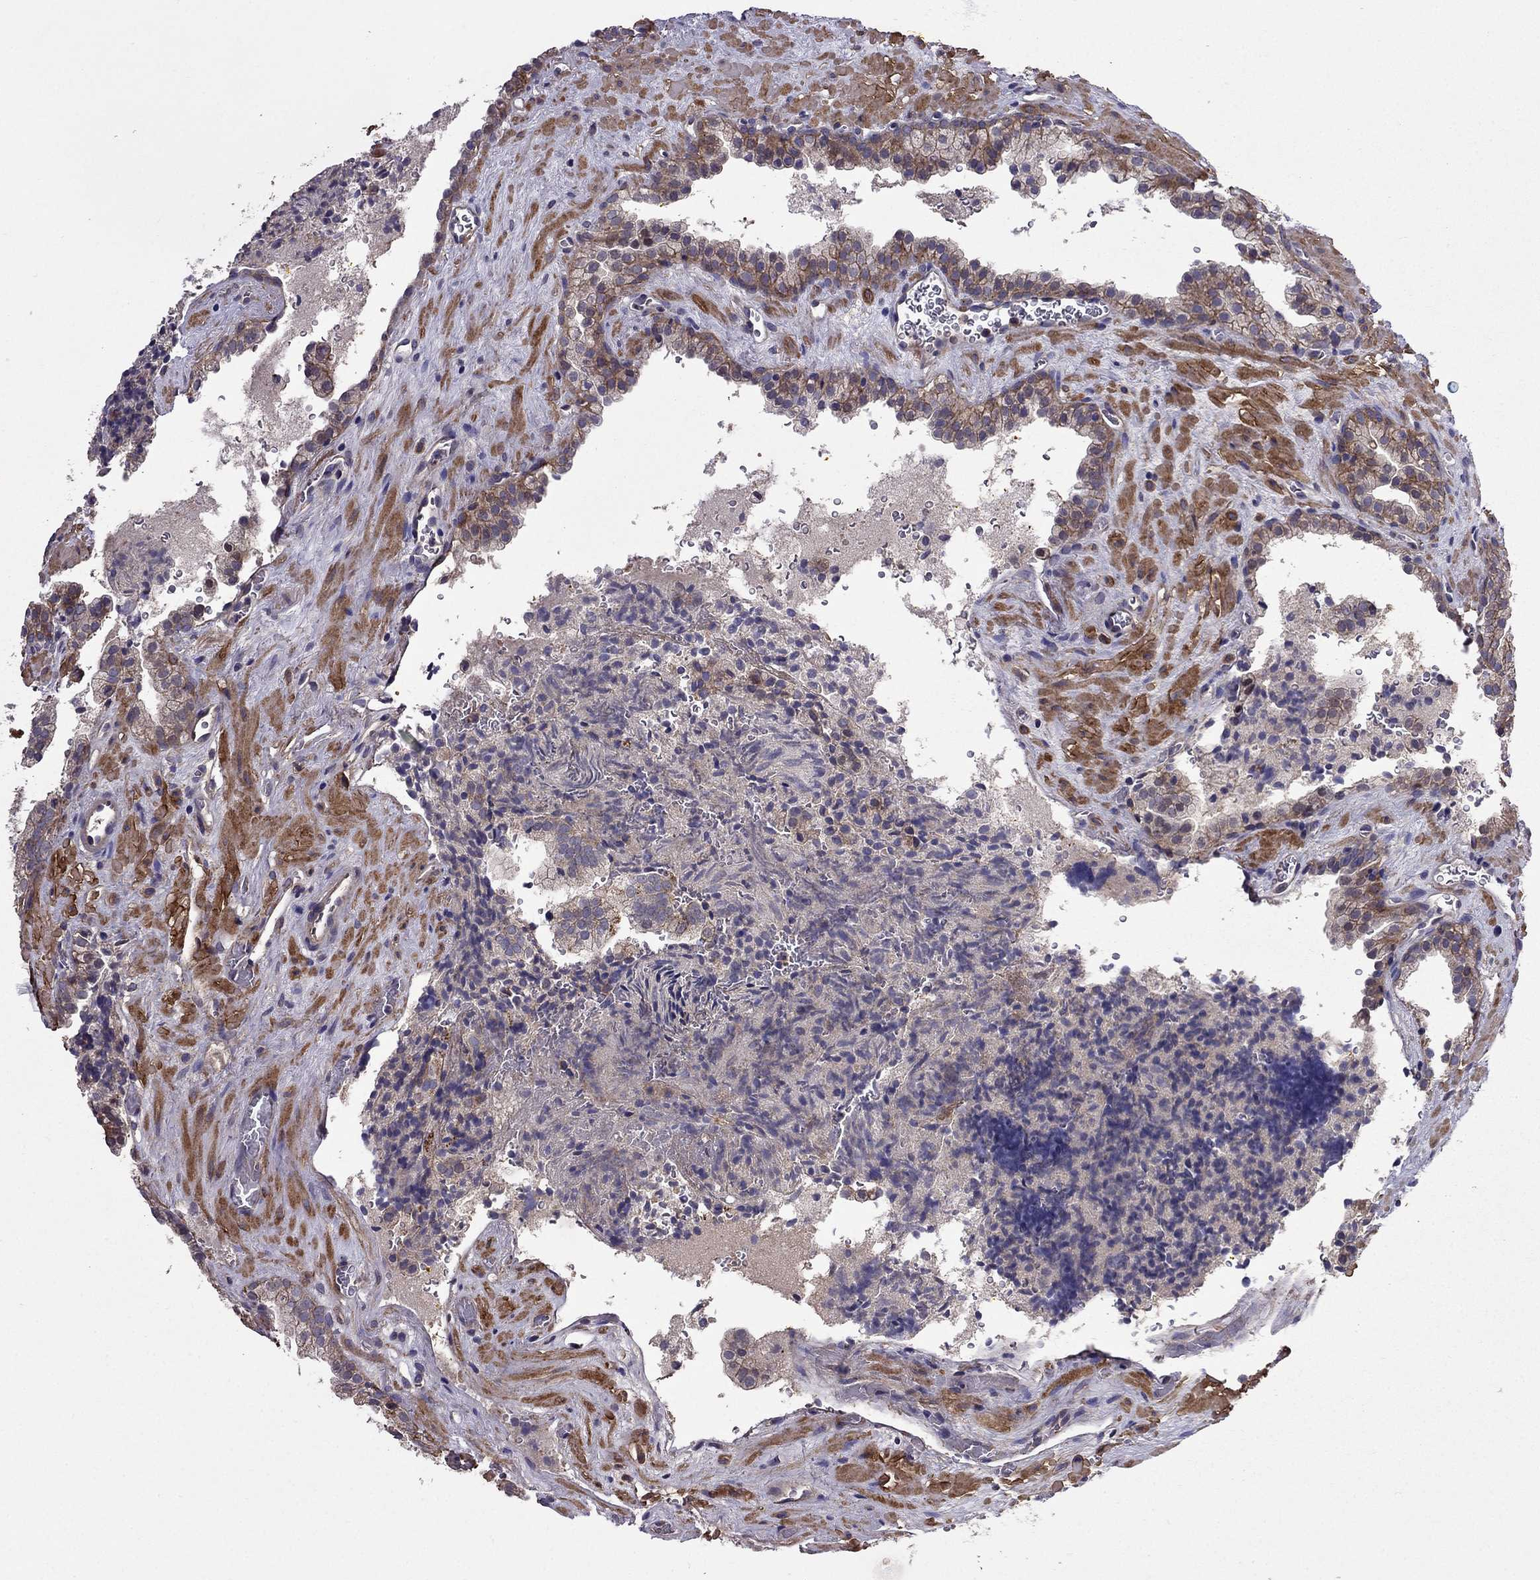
{"staining": {"intensity": "moderate", "quantity": "<25%", "location": "cytoplasmic/membranous"}, "tissue": "prostate cancer", "cell_type": "Tumor cells", "image_type": "cancer", "snomed": [{"axis": "morphology", "description": "Adenocarcinoma, NOS"}, {"axis": "topography", "description": "Prostate"}], "caption": "A brown stain highlights moderate cytoplasmic/membranous positivity of a protein in human prostate cancer tumor cells. (IHC, brightfield microscopy, high magnification).", "gene": "ITGB1", "patient": {"sex": "male", "age": 66}}